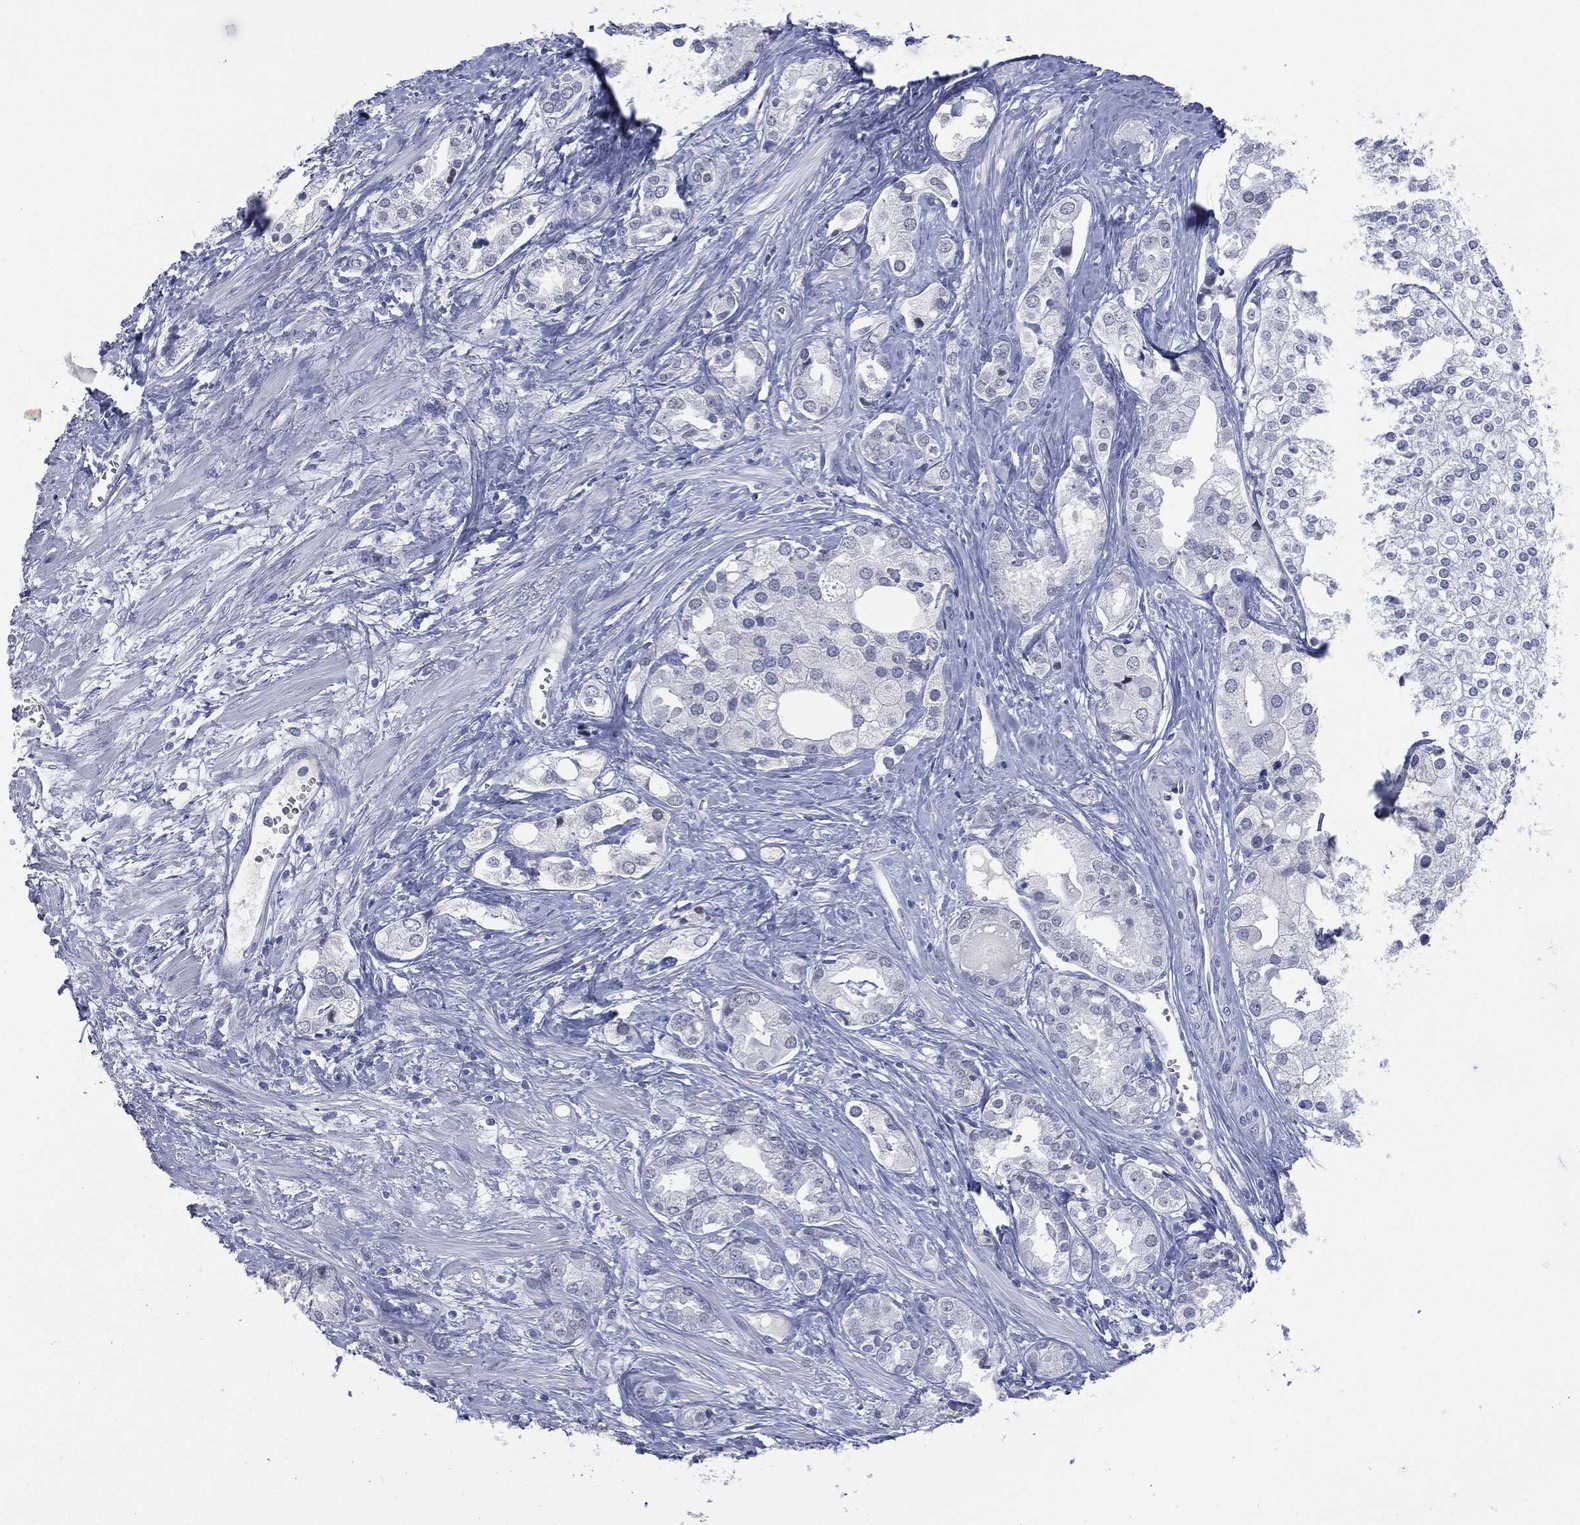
{"staining": {"intensity": "negative", "quantity": "none", "location": "none"}, "tissue": "prostate cancer", "cell_type": "Tumor cells", "image_type": "cancer", "snomed": [{"axis": "morphology", "description": "Adenocarcinoma, NOS"}, {"axis": "topography", "description": "Prostate and seminal vesicle, NOS"}, {"axis": "topography", "description": "Prostate"}], "caption": "IHC micrograph of human prostate cancer (adenocarcinoma) stained for a protein (brown), which demonstrates no positivity in tumor cells.", "gene": "MUC16", "patient": {"sex": "male", "age": 62}}